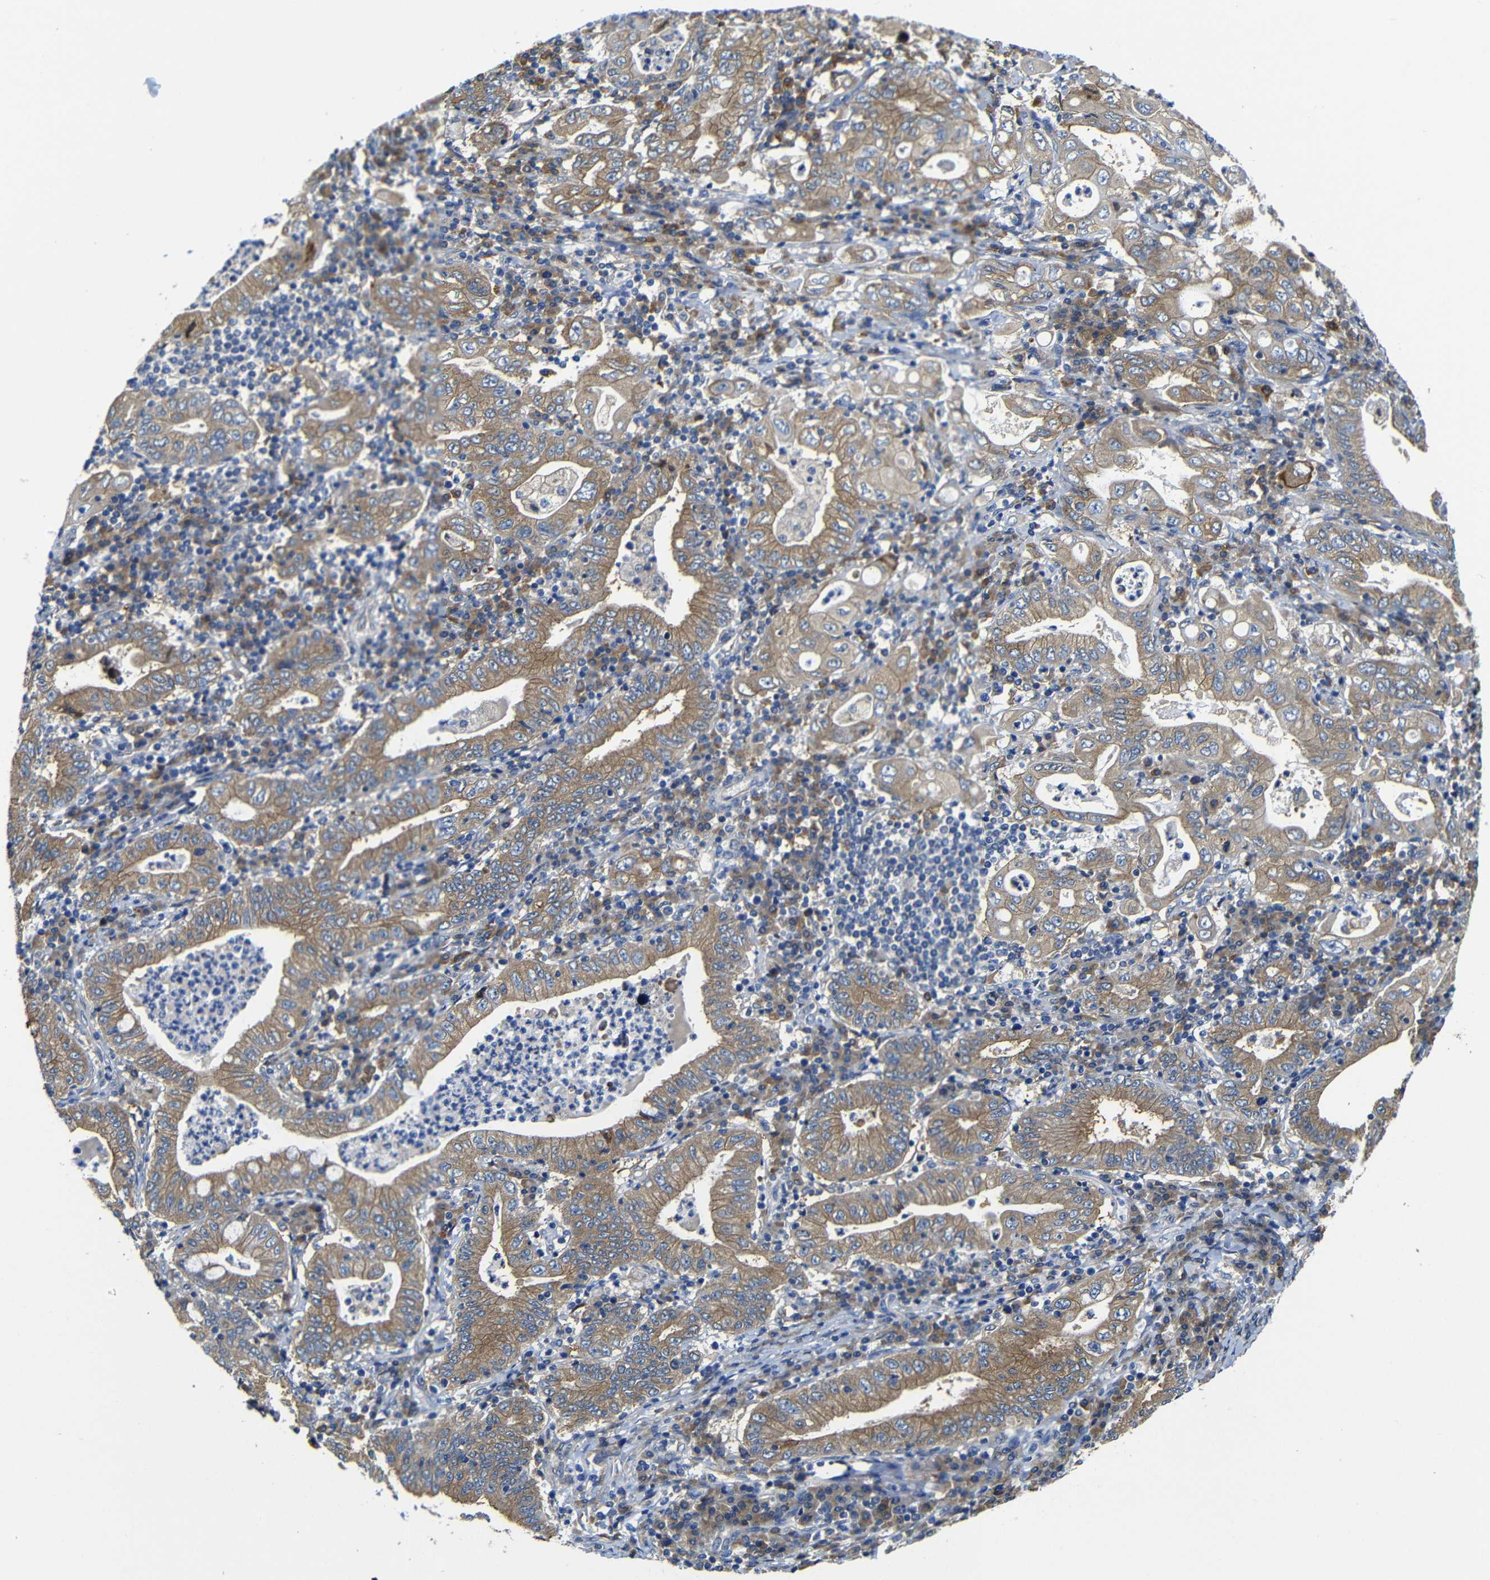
{"staining": {"intensity": "moderate", "quantity": ">75%", "location": "cytoplasmic/membranous"}, "tissue": "stomach cancer", "cell_type": "Tumor cells", "image_type": "cancer", "snomed": [{"axis": "morphology", "description": "Normal tissue, NOS"}, {"axis": "morphology", "description": "Adenocarcinoma, NOS"}, {"axis": "topography", "description": "Esophagus"}, {"axis": "topography", "description": "Stomach, upper"}, {"axis": "topography", "description": "Peripheral nerve tissue"}], "caption": "Tumor cells reveal moderate cytoplasmic/membranous expression in about >75% of cells in stomach cancer (adenocarcinoma).", "gene": "CLCC1", "patient": {"sex": "male", "age": 62}}